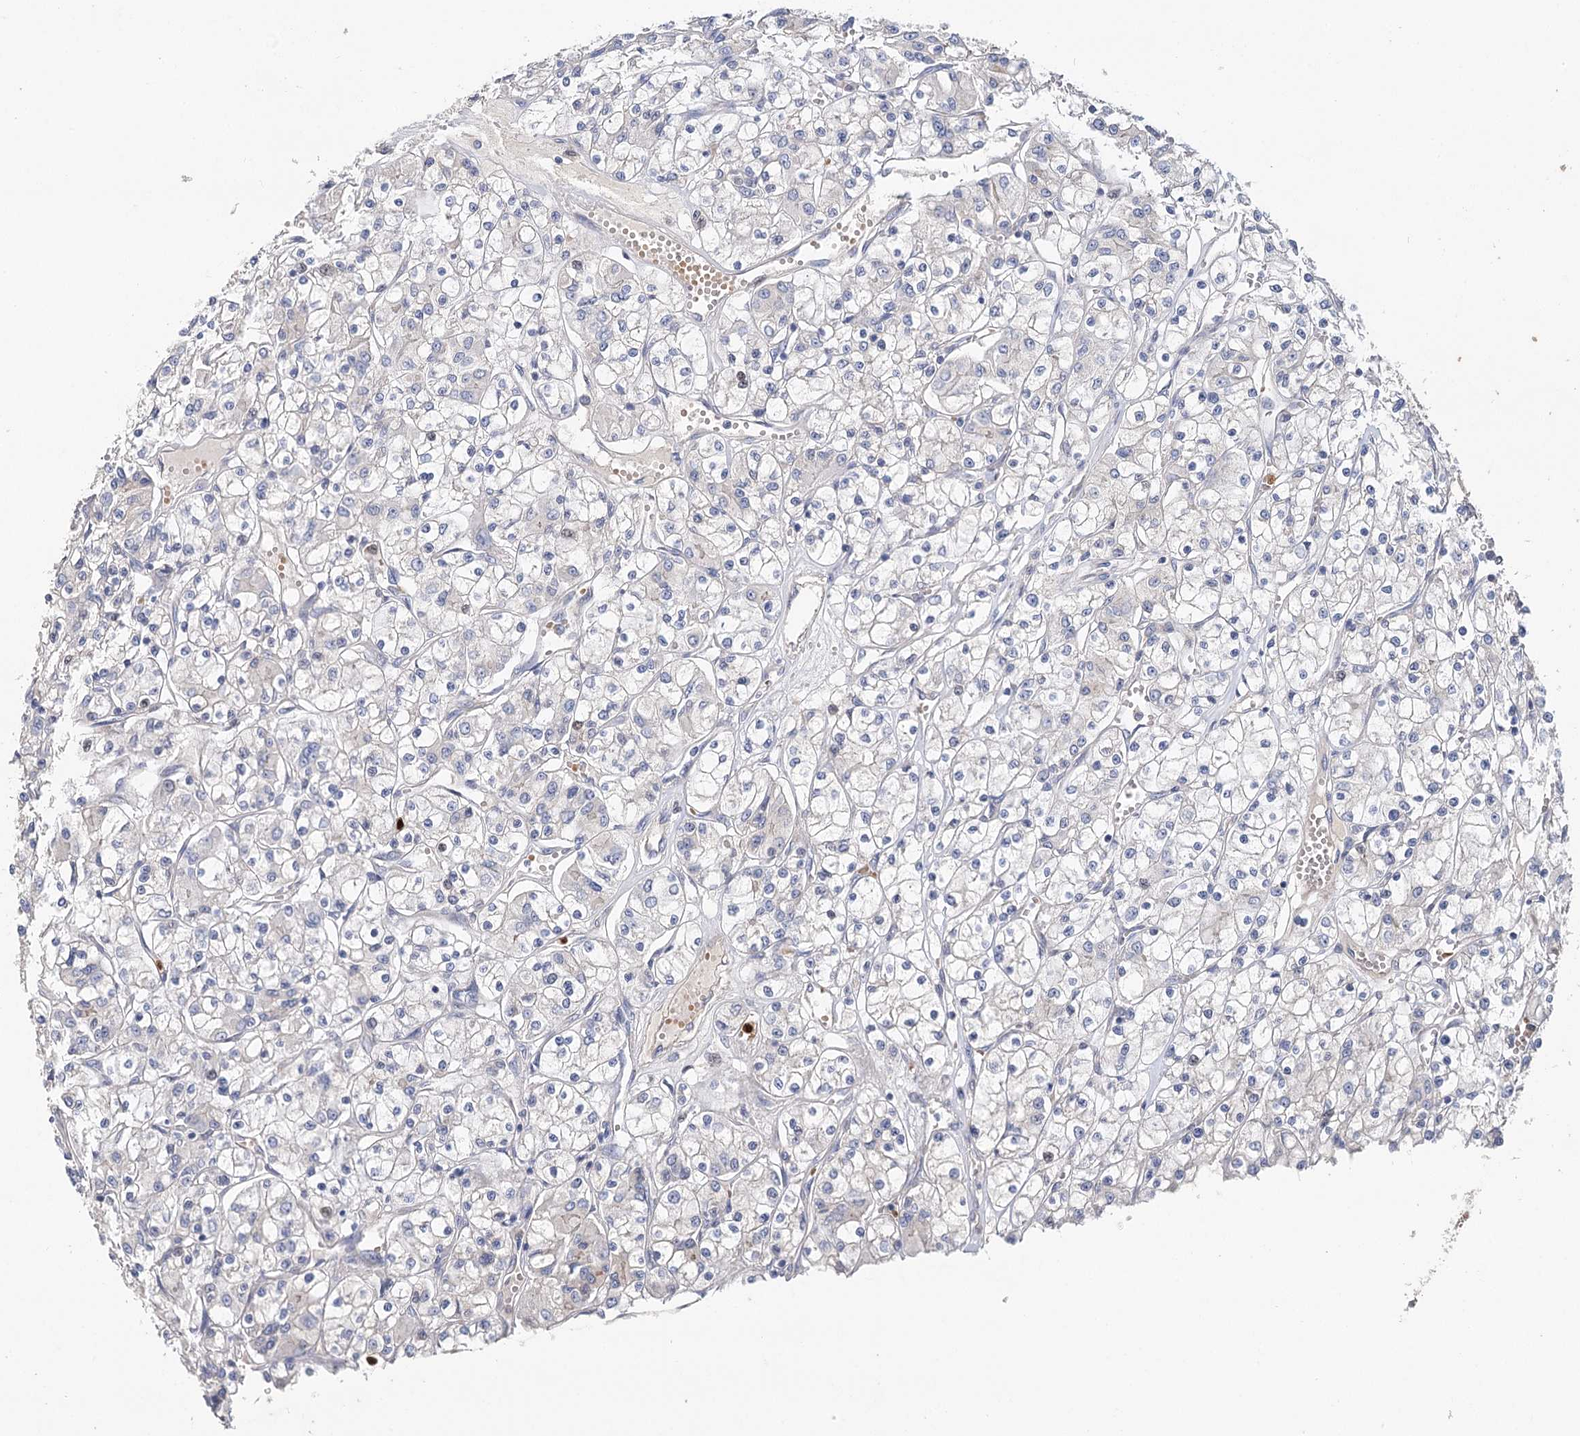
{"staining": {"intensity": "negative", "quantity": "none", "location": "none"}, "tissue": "renal cancer", "cell_type": "Tumor cells", "image_type": "cancer", "snomed": [{"axis": "morphology", "description": "Adenocarcinoma, NOS"}, {"axis": "topography", "description": "Kidney"}], "caption": "Immunohistochemistry (IHC) histopathology image of human renal cancer stained for a protein (brown), which exhibits no expression in tumor cells. The staining is performed using DAB (3,3'-diaminobenzidine) brown chromogen with nuclei counter-stained in using hematoxylin.", "gene": "EPB41L5", "patient": {"sex": "female", "age": 59}}